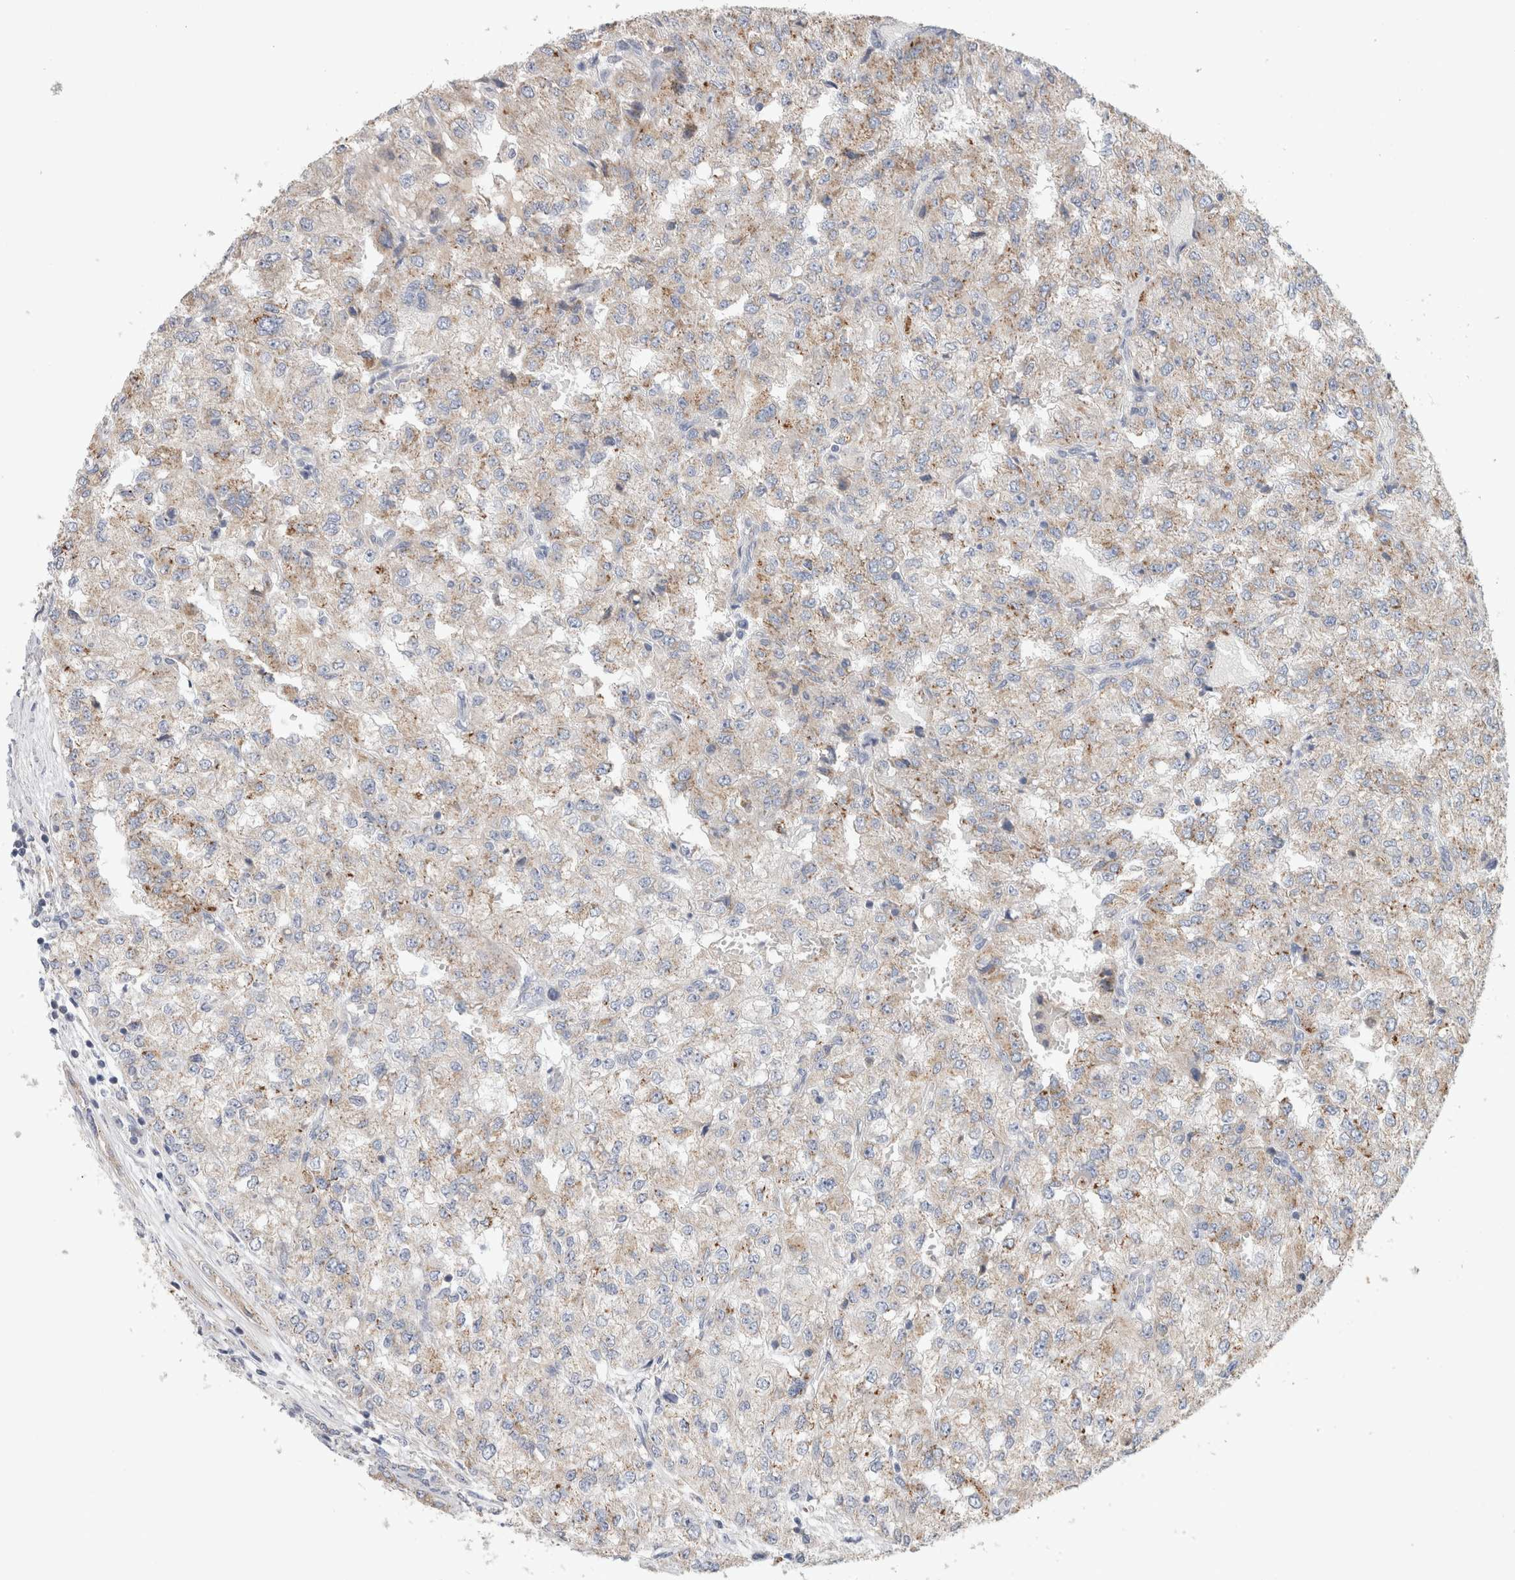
{"staining": {"intensity": "weak", "quantity": "25%-75%", "location": "cytoplasmic/membranous"}, "tissue": "renal cancer", "cell_type": "Tumor cells", "image_type": "cancer", "snomed": [{"axis": "morphology", "description": "Adenocarcinoma, NOS"}, {"axis": "topography", "description": "Kidney"}], "caption": "Weak cytoplasmic/membranous staining is appreciated in about 25%-75% of tumor cells in renal adenocarcinoma.", "gene": "IARS2", "patient": {"sex": "female", "age": 54}}